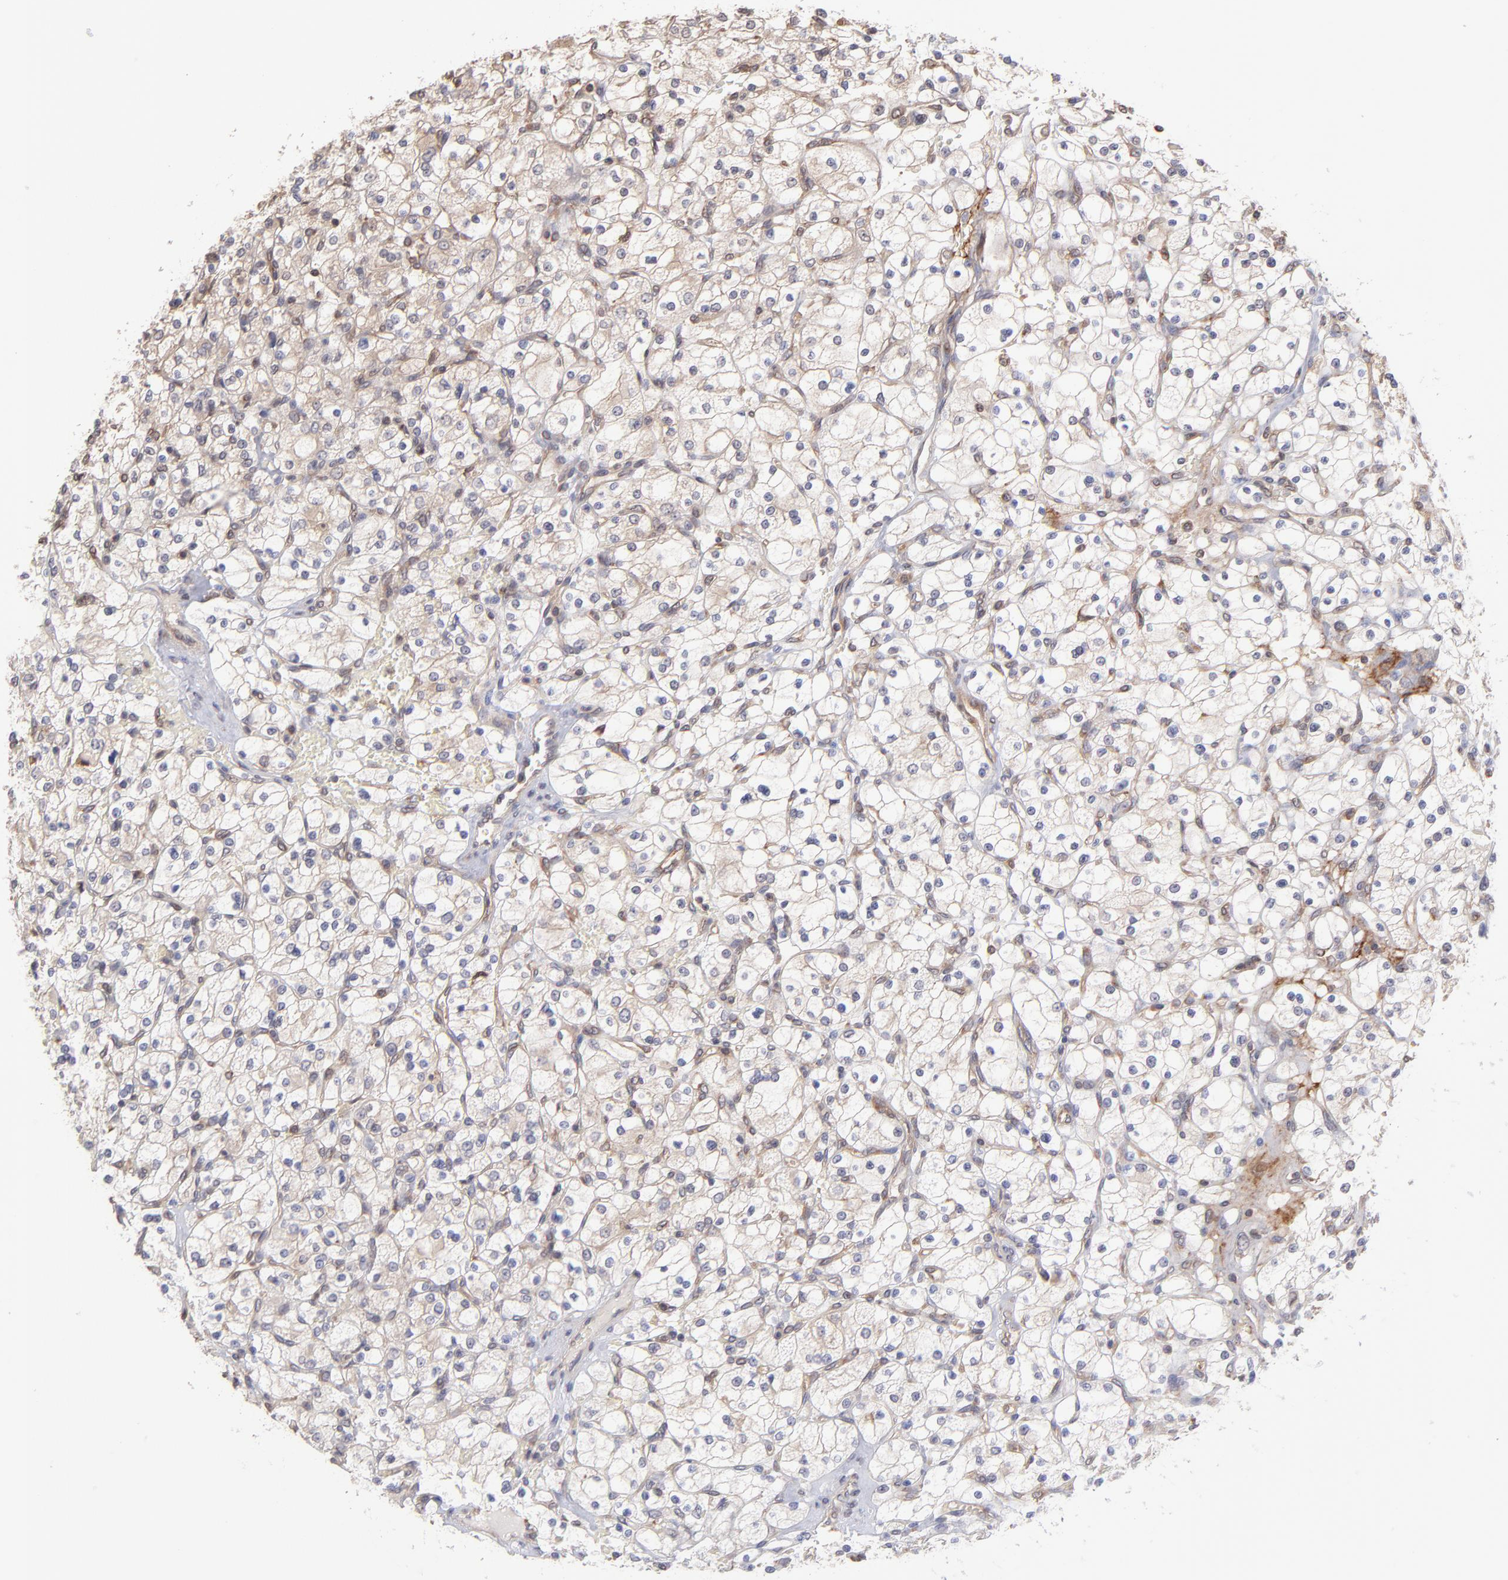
{"staining": {"intensity": "weak", "quantity": "25%-75%", "location": "cytoplasmic/membranous"}, "tissue": "renal cancer", "cell_type": "Tumor cells", "image_type": "cancer", "snomed": [{"axis": "morphology", "description": "Adenocarcinoma, NOS"}, {"axis": "topography", "description": "Kidney"}], "caption": "Approximately 25%-75% of tumor cells in renal cancer (adenocarcinoma) reveal weak cytoplasmic/membranous protein staining as visualized by brown immunohistochemical staining.", "gene": "MAPRE1", "patient": {"sex": "female", "age": 83}}